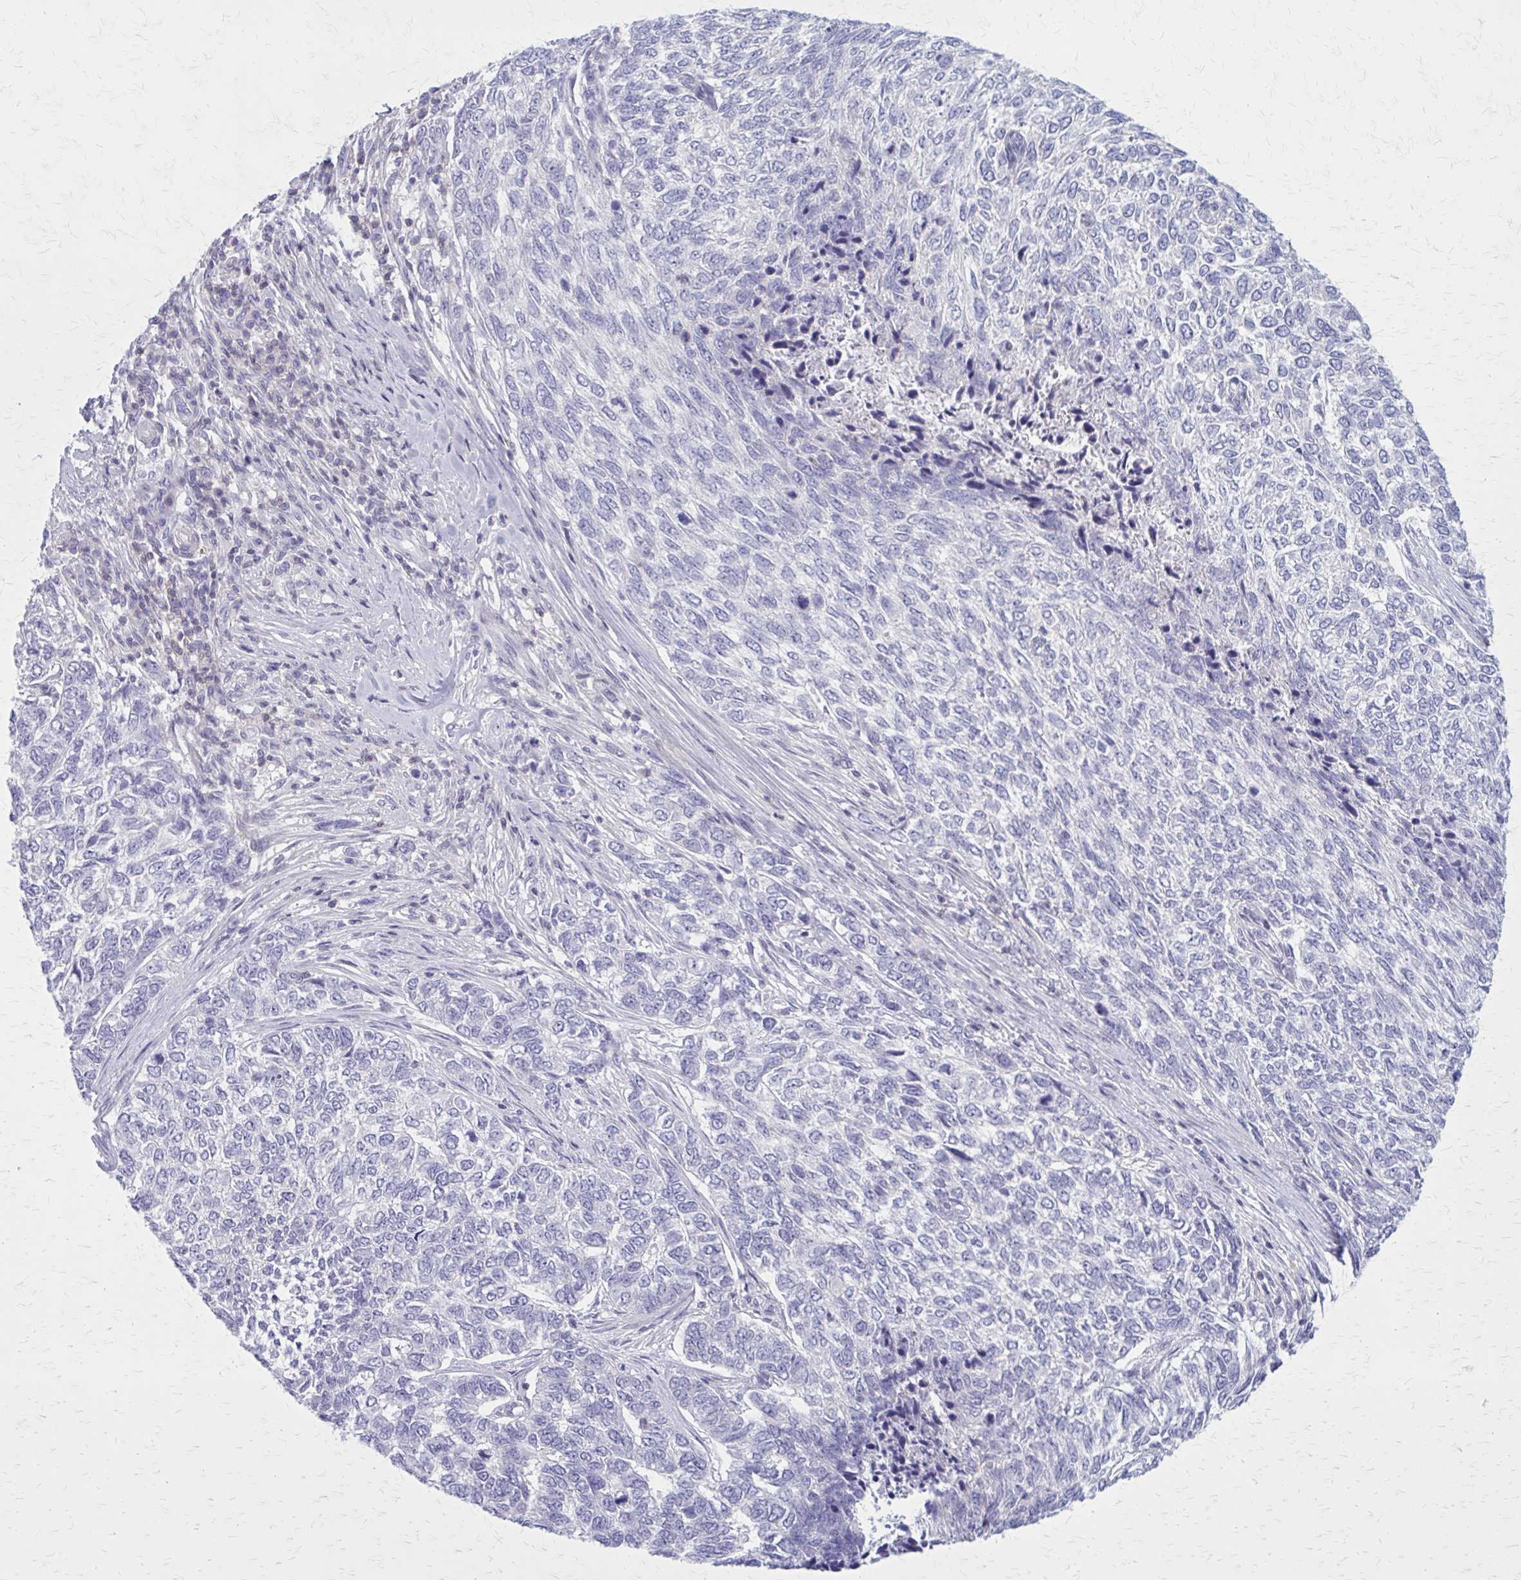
{"staining": {"intensity": "negative", "quantity": "none", "location": "none"}, "tissue": "skin cancer", "cell_type": "Tumor cells", "image_type": "cancer", "snomed": [{"axis": "morphology", "description": "Basal cell carcinoma"}, {"axis": "topography", "description": "Skin"}], "caption": "A micrograph of human skin basal cell carcinoma is negative for staining in tumor cells.", "gene": "PITPNM1", "patient": {"sex": "female", "age": 65}}